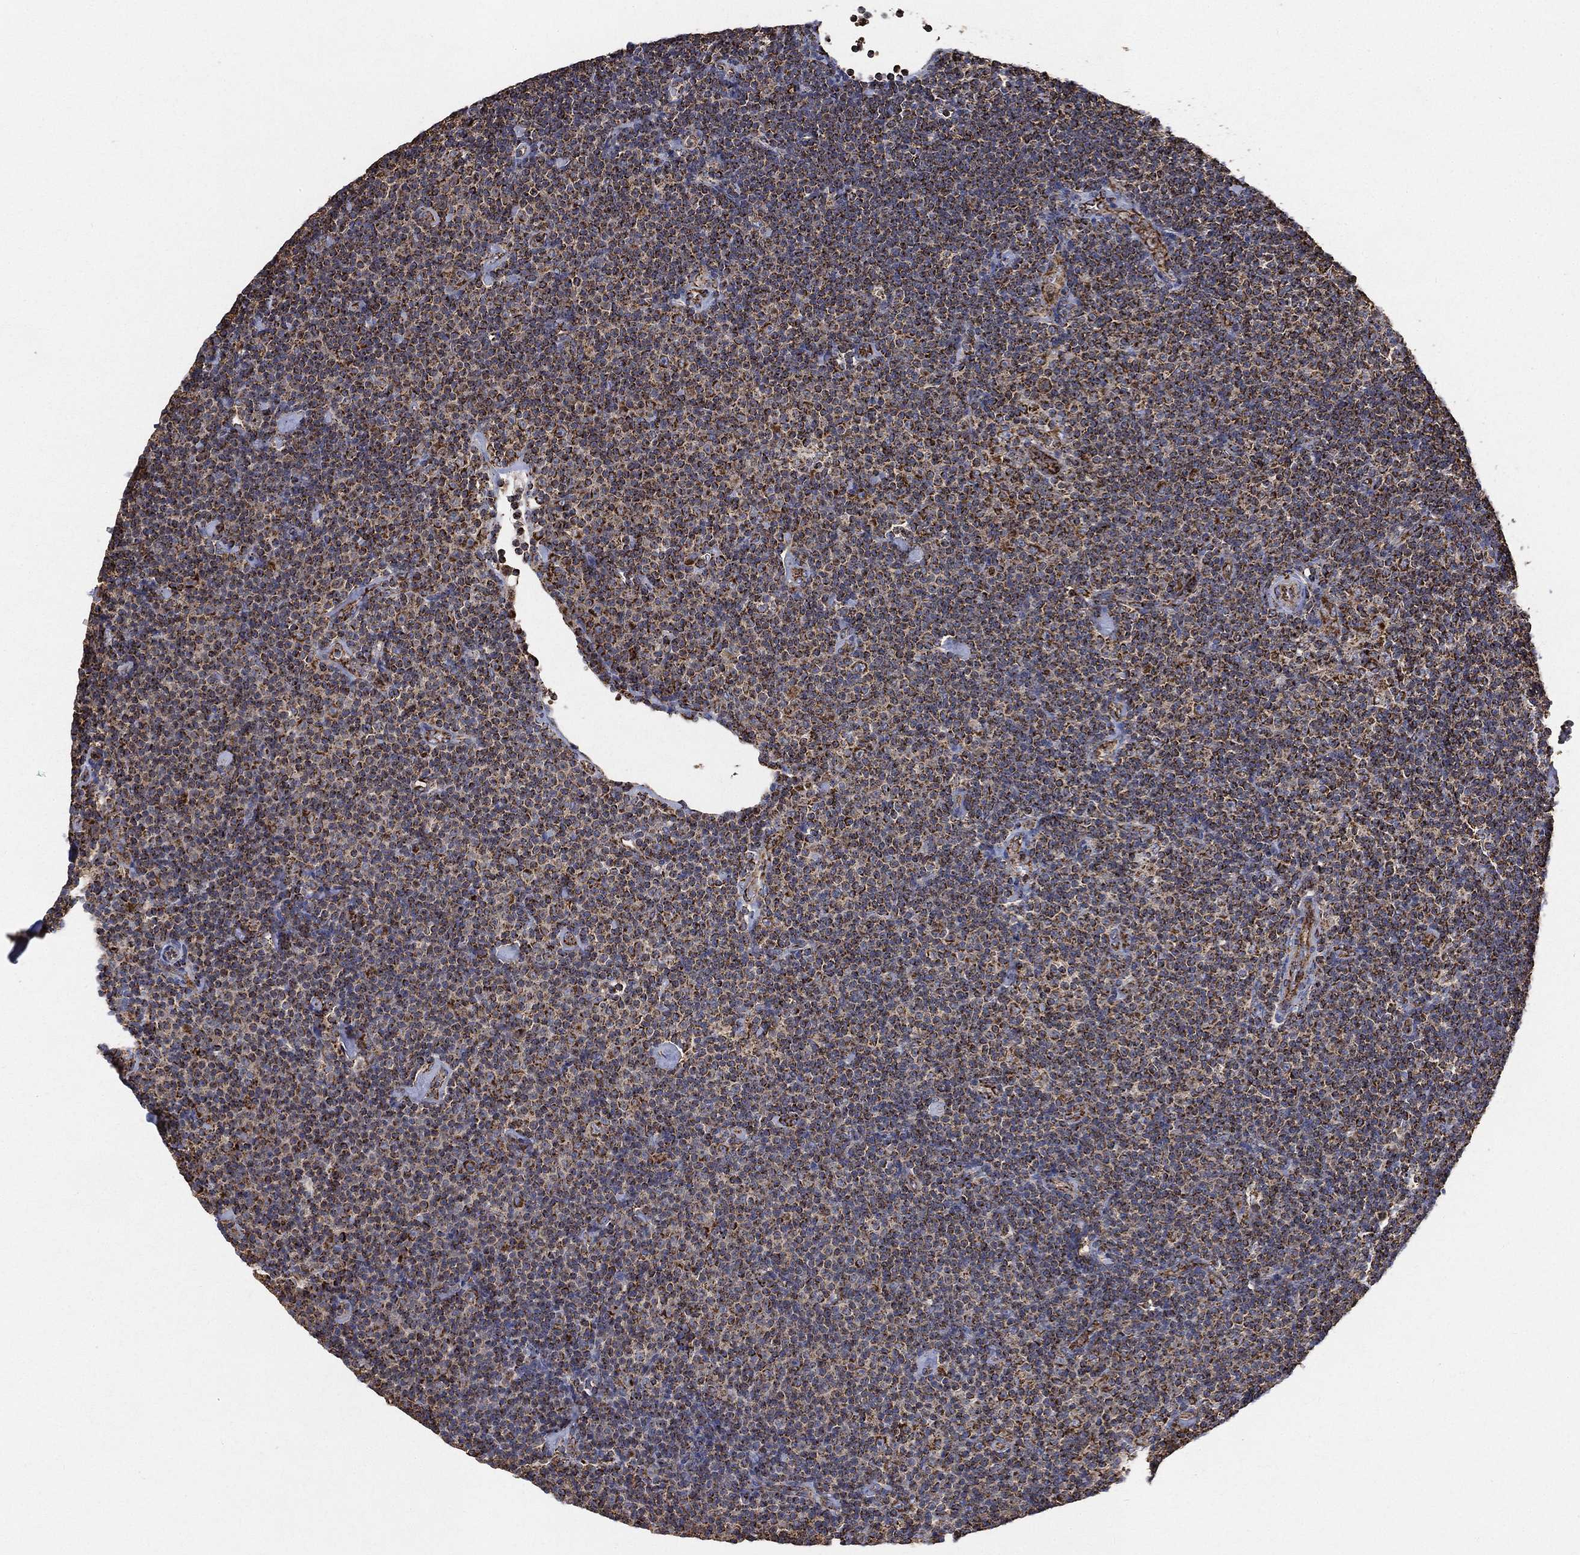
{"staining": {"intensity": "strong", "quantity": "25%-75%", "location": "cytoplasmic/membranous"}, "tissue": "lymphoma", "cell_type": "Tumor cells", "image_type": "cancer", "snomed": [{"axis": "morphology", "description": "Malignant lymphoma, non-Hodgkin's type, Low grade"}, {"axis": "topography", "description": "Lymph node"}], "caption": "Low-grade malignant lymphoma, non-Hodgkin's type tissue exhibits strong cytoplasmic/membranous positivity in about 25%-75% of tumor cells, visualized by immunohistochemistry.", "gene": "SLC38A7", "patient": {"sex": "male", "age": 81}}